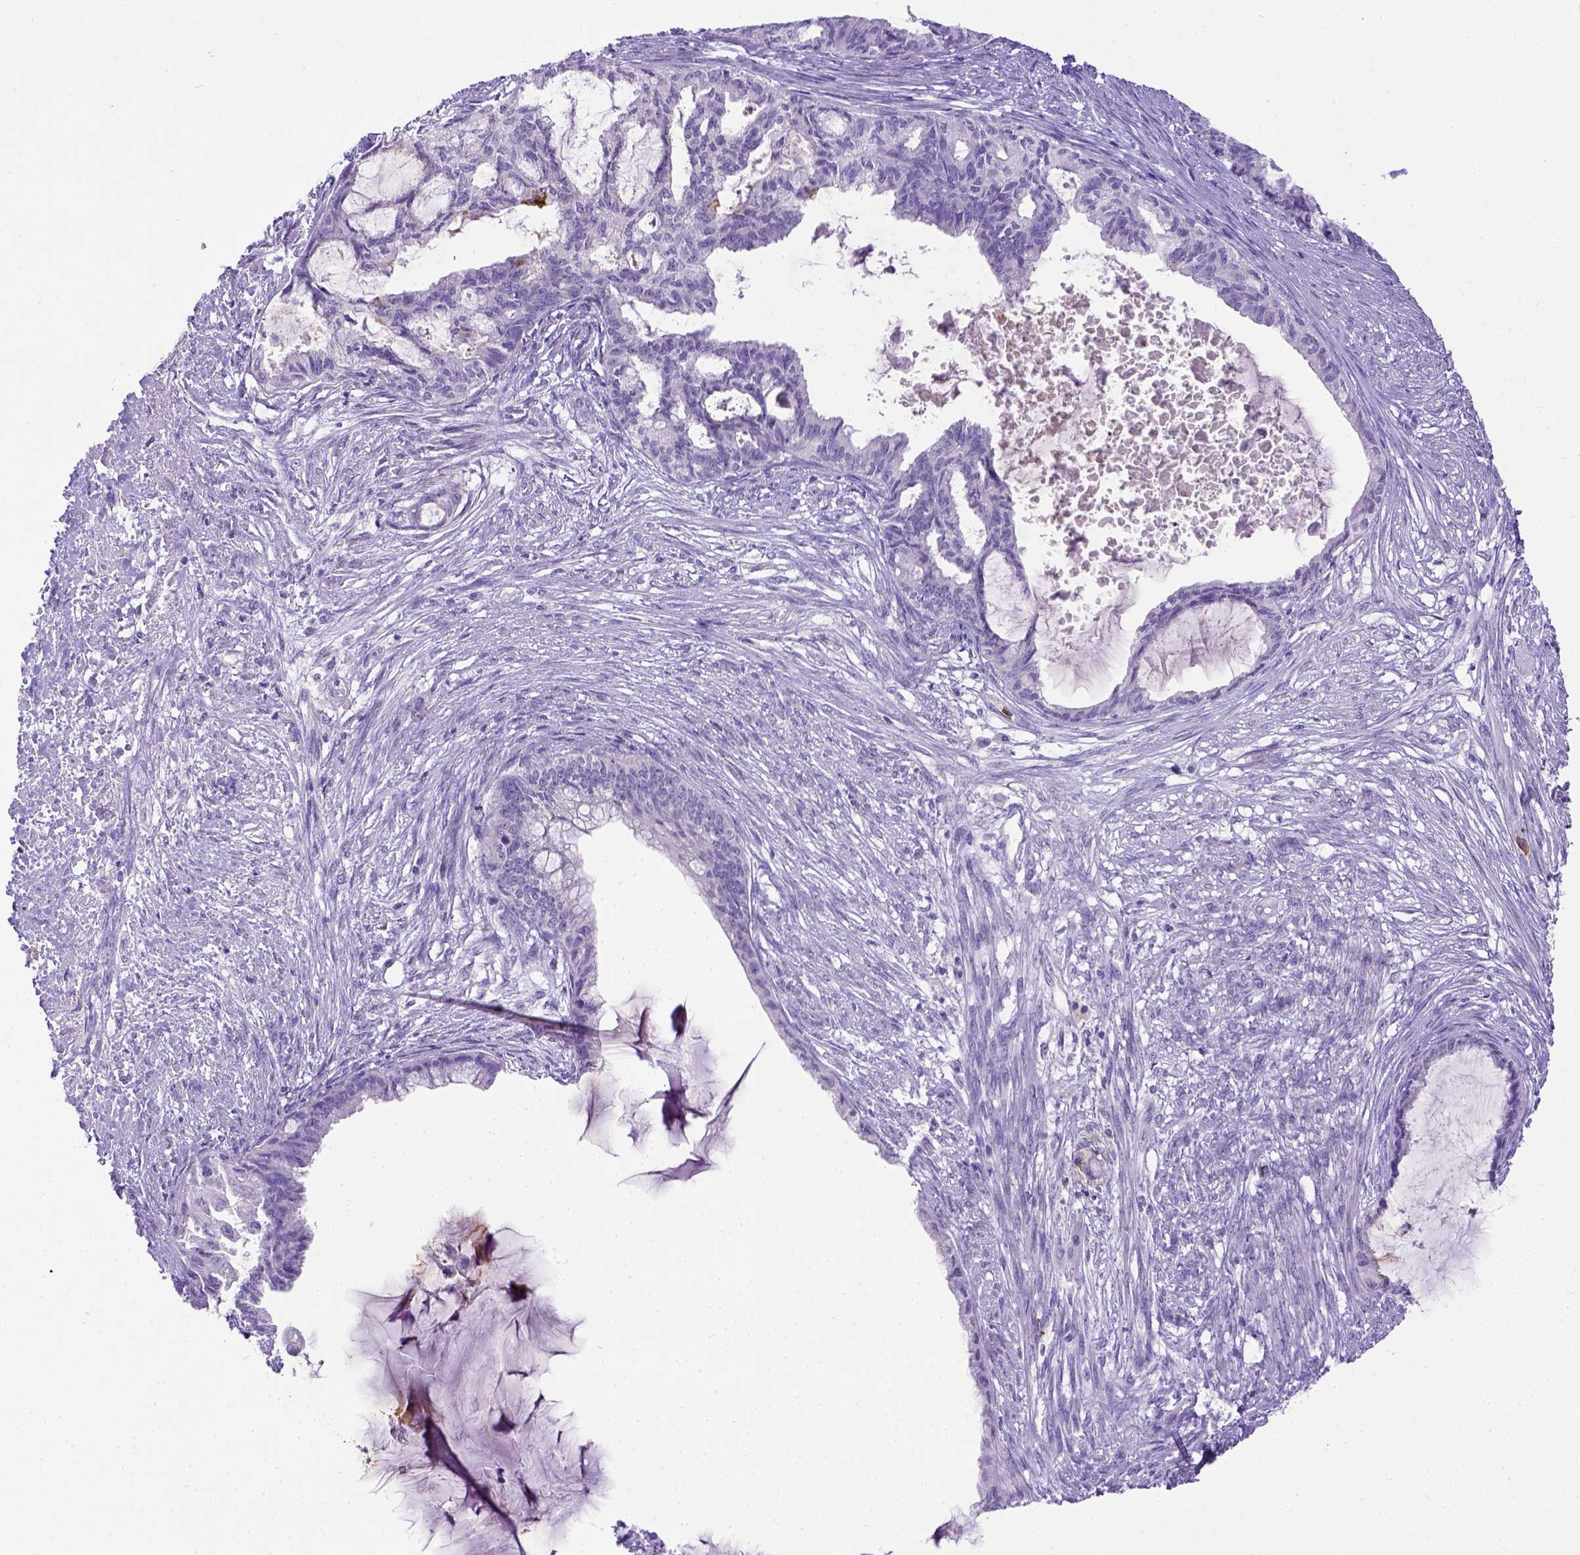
{"staining": {"intensity": "negative", "quantity": "none", "location": "none"}, "tissue": "endometrial cancer", "cell_type": "Tumor cells", "image_type": "cancer", "snomed": [{"axis": "morphology", "description": "Adenocarcinoma, NOS"}, {"axis": "topography", "description": "Endometrium"}], "caption": "Histopathology image shows no significant protein positivity in tumor cells of adenocarcinoma (endometrial).", "gene": "B3GAT1", "patient": {"sex": "female", "age": 86}}